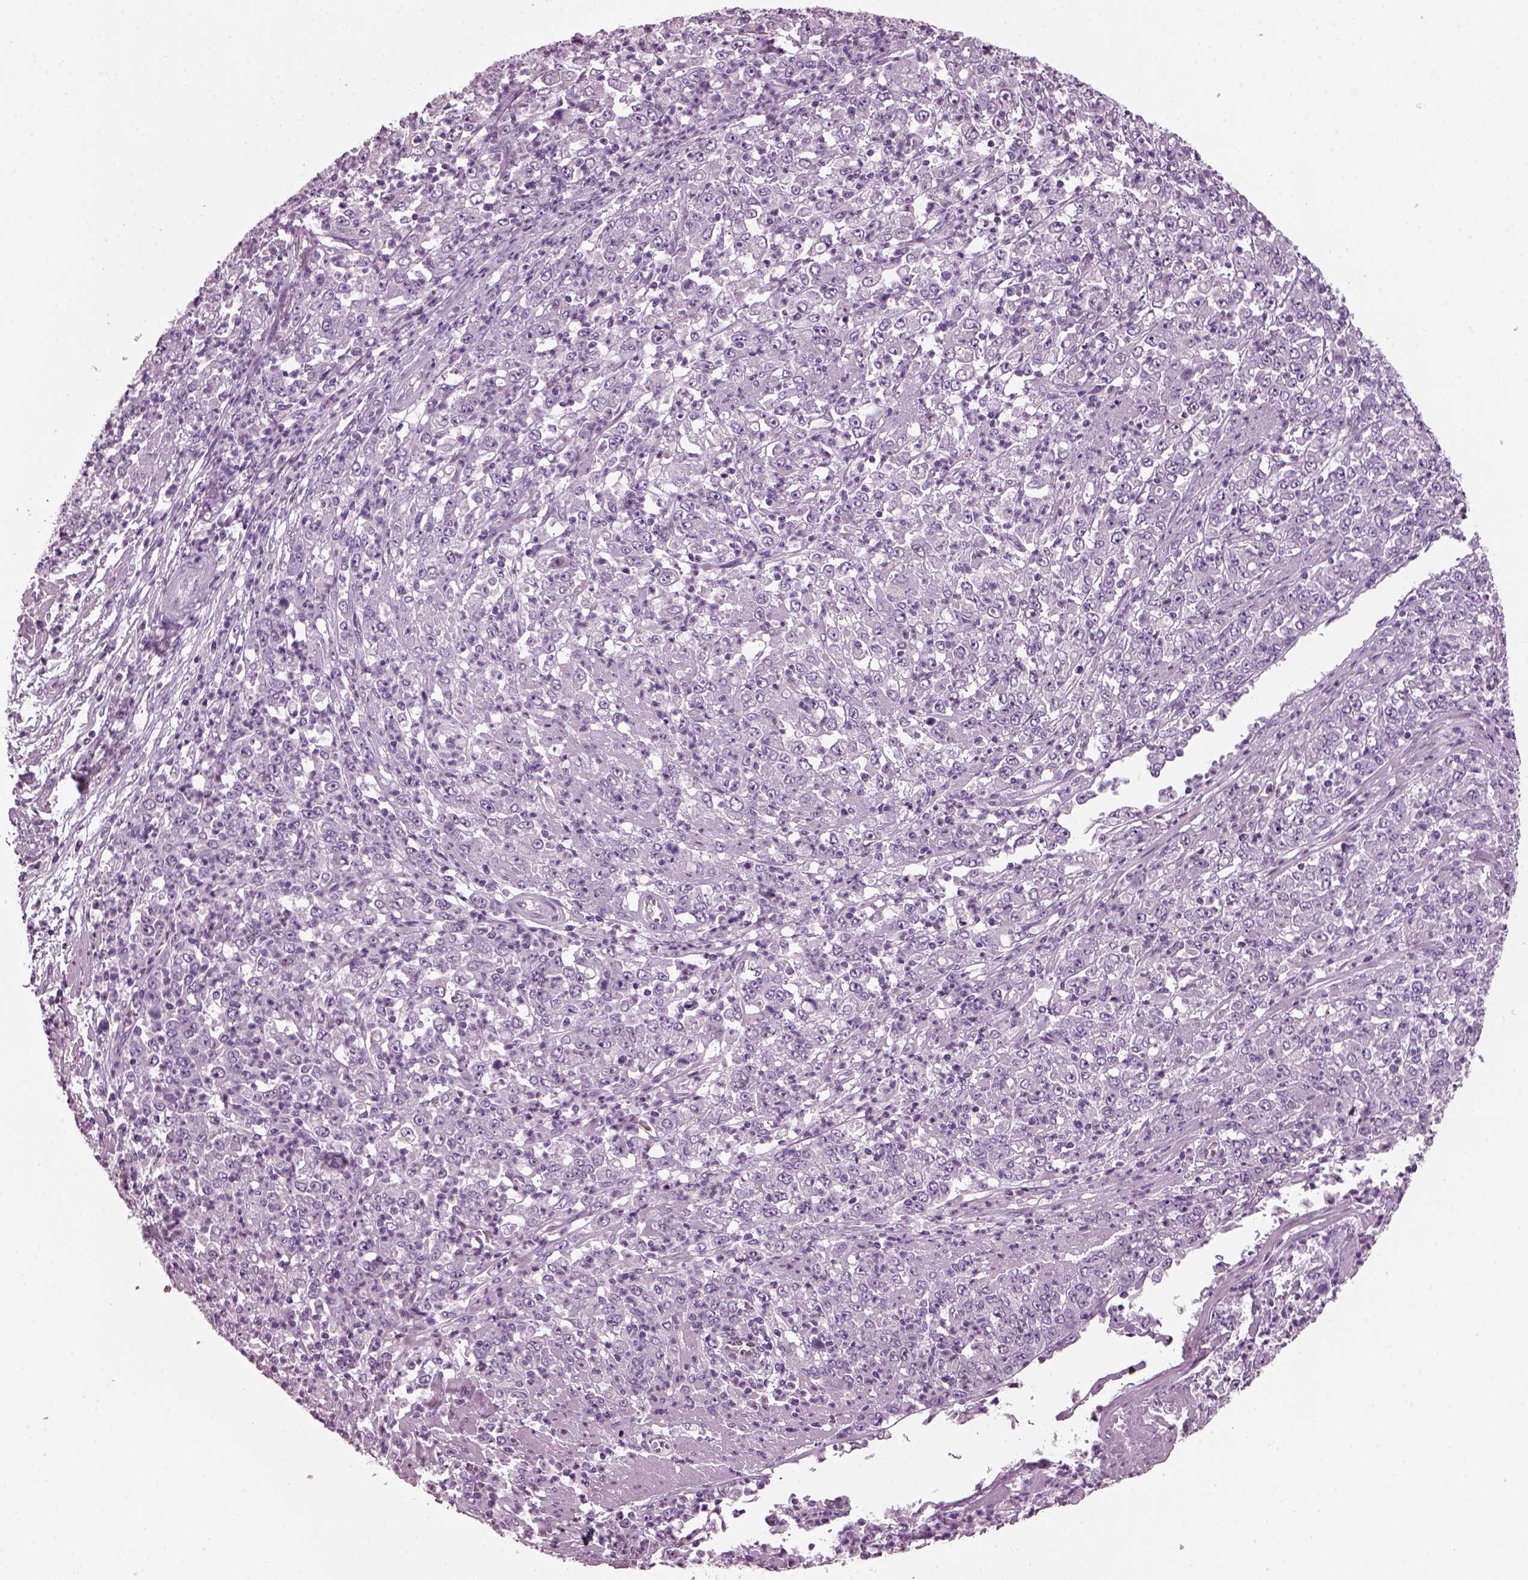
{"staining": {"intensity": "negative", "quantity": "none", "location": "none"}, "tissue": "stomach cancer", "cell_type": "Tumor cells", "image_type": "cancer", "snomed": [{"axis": "morphology", "description": "Adenocarcinoma, NOS"}, {"axis": "topography", "description": "Stomach, lower"}], "caption": "High power microscopy histopathology image of an immunohistochemistry photomicrograph of stomach cancer, revealing no significant staining in tumor cells. (DAB (3,3'-diaminobenzidine) immunohistochemistry (IHC) with hematoxylin counter stain).", "gene": "DPYSL5", "patient": {"sex": "female", "age": 71}}